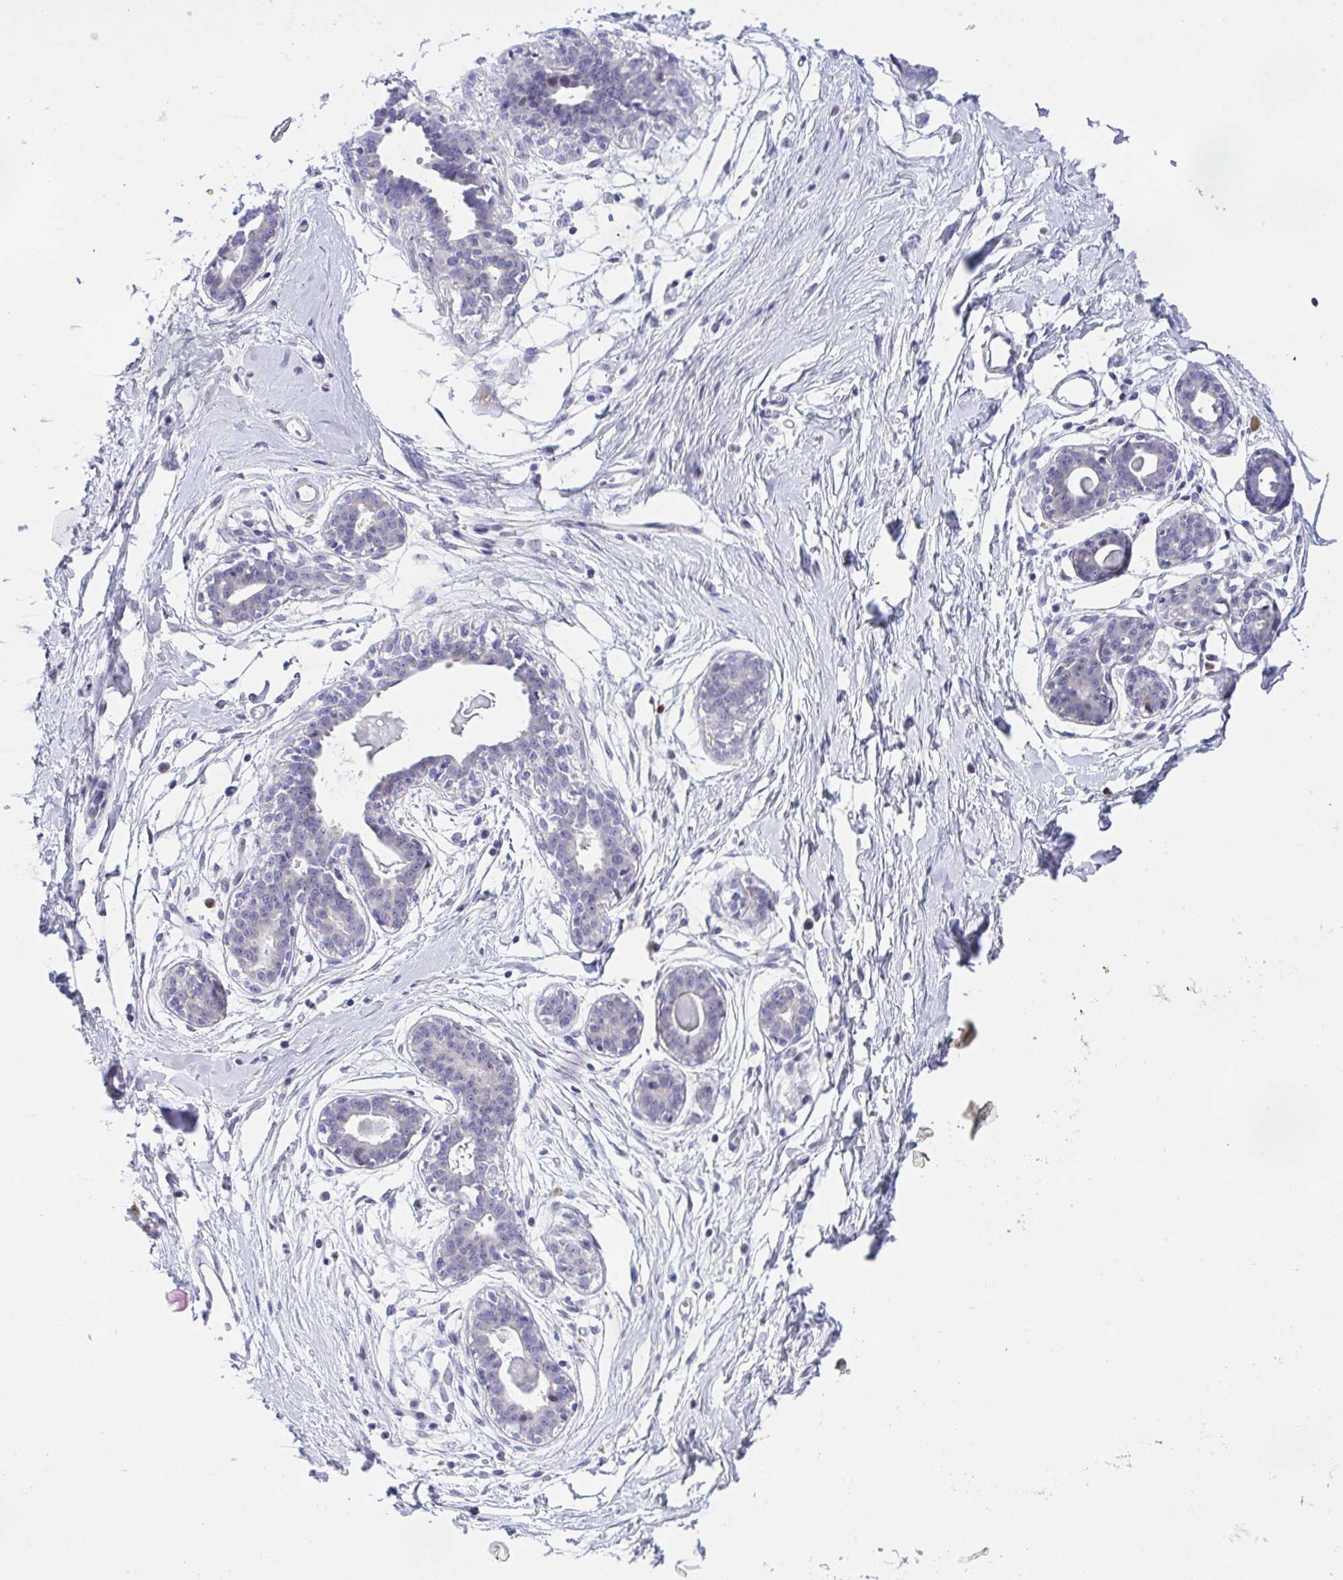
{"staining": {"intensity": "negative", "quantity": "none", "location": "none"}, "tissue": "breast", "cell_type": "Adipocytes", "image_type": "normal", "snomed": [{"axis": "morphology", "description": "Normal tissue, NOS"}, {"axis": "topography", "description": "Breast"}], "caption": "Immunohistochemical staining of unremarkable human breast displays no significant expression in adipocytes. (DAB immunohistochemistry (IHC), high magnification).", "gene": "ZNF554", "patient": {"sex": "female", "age": 45}}